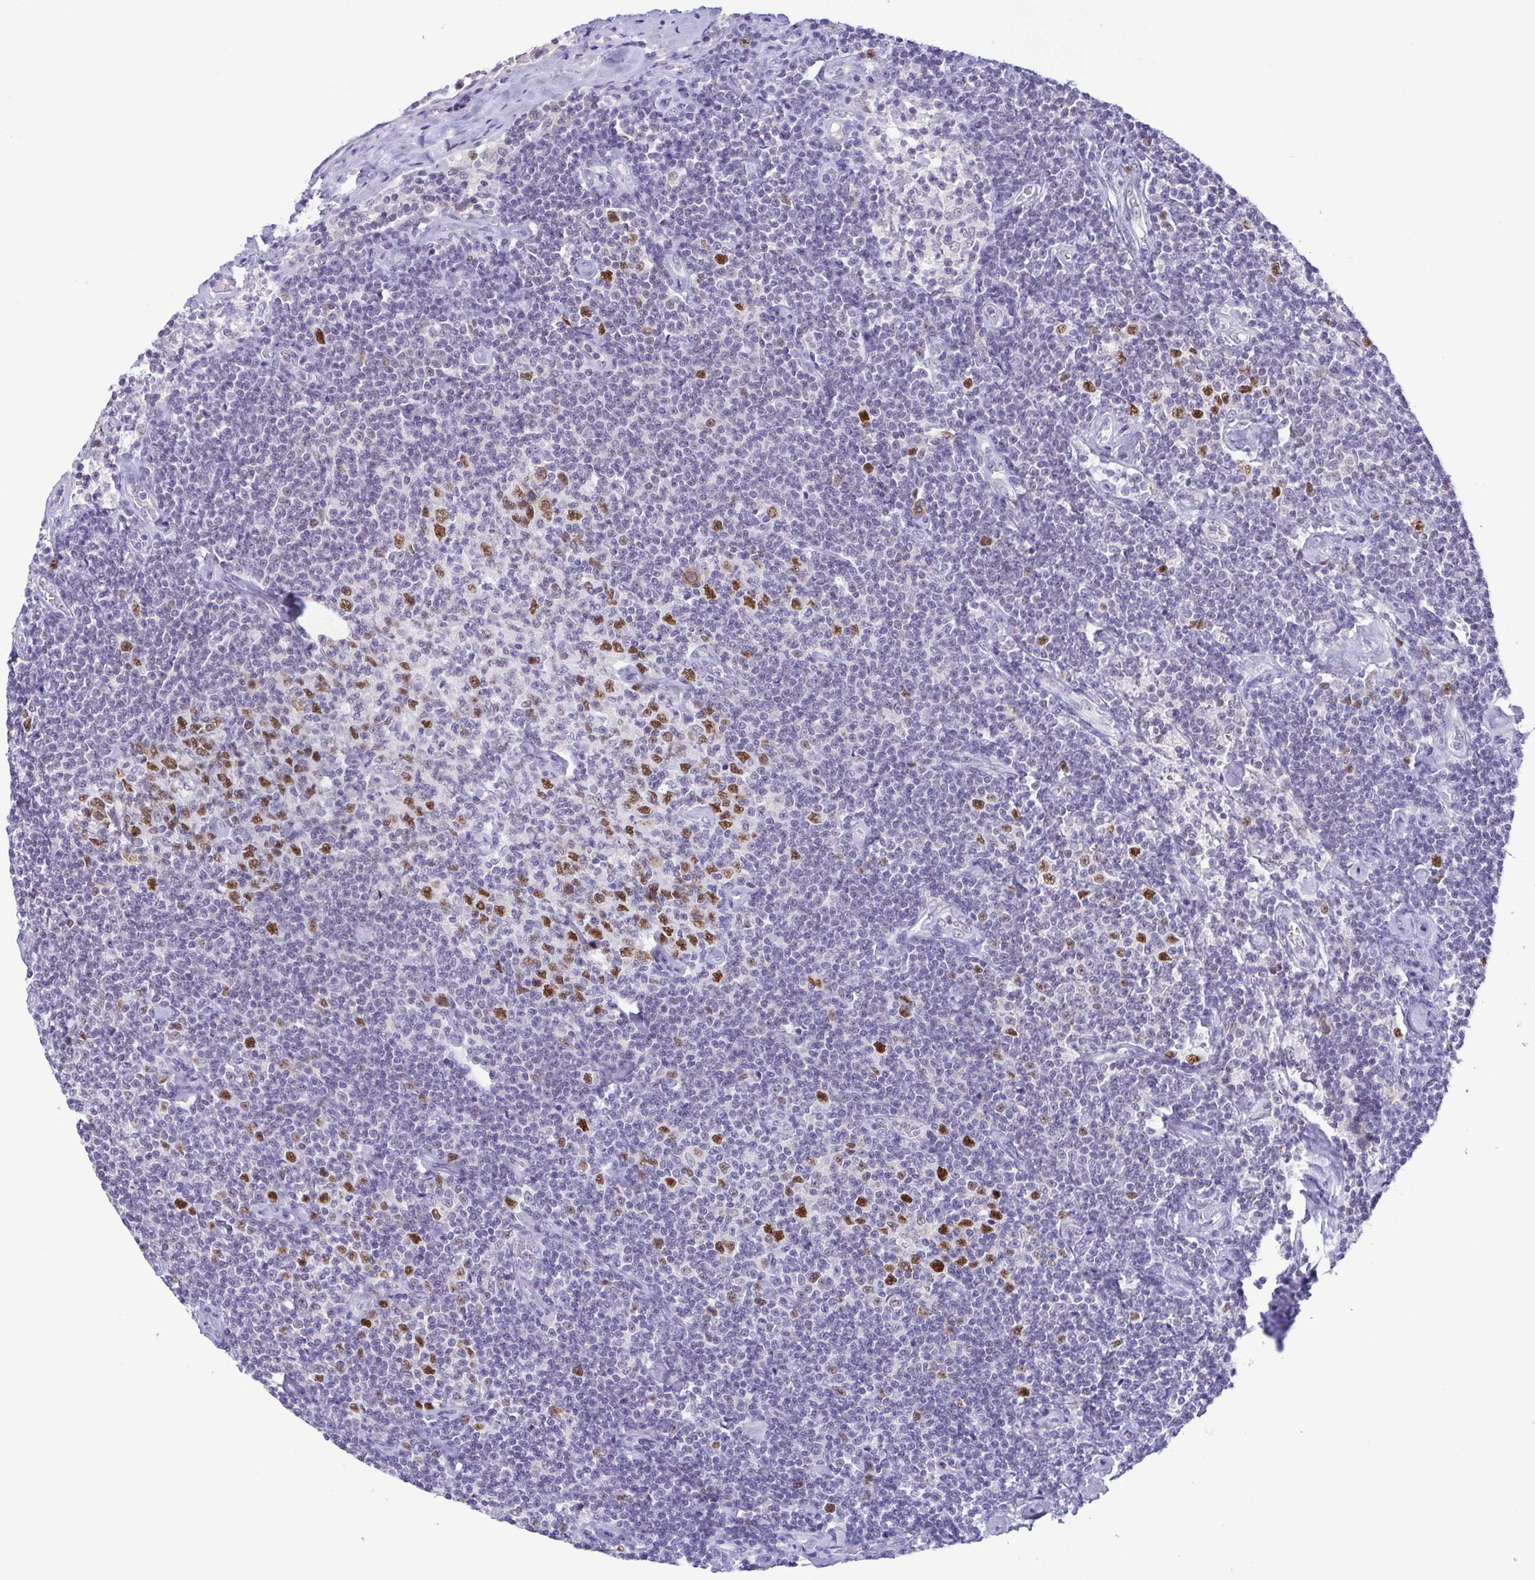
{"staining": {"intensity": "strong", "quantity": "<25%", "location": "nuclear"}, "tissue": "lymphoma", "cell_type": "Tumor cells", "image_type": "cancer", "snomed": [{"axis": "morphology", "description": "Malignant lymphoma, non-Hodgkin's type, Low grade"}, {"axis": "topography", "description": "Lymph node"}], "caption": "Lymphoma stained for a protein shows strong nuclear positivity in tumor cells. (DAB (3,3'-diaminobenzidine) = brown stain, brightfield microscopy at high magnification).", "gene": "TIPIN", "patient": {"sex": "male", "age": 81}}